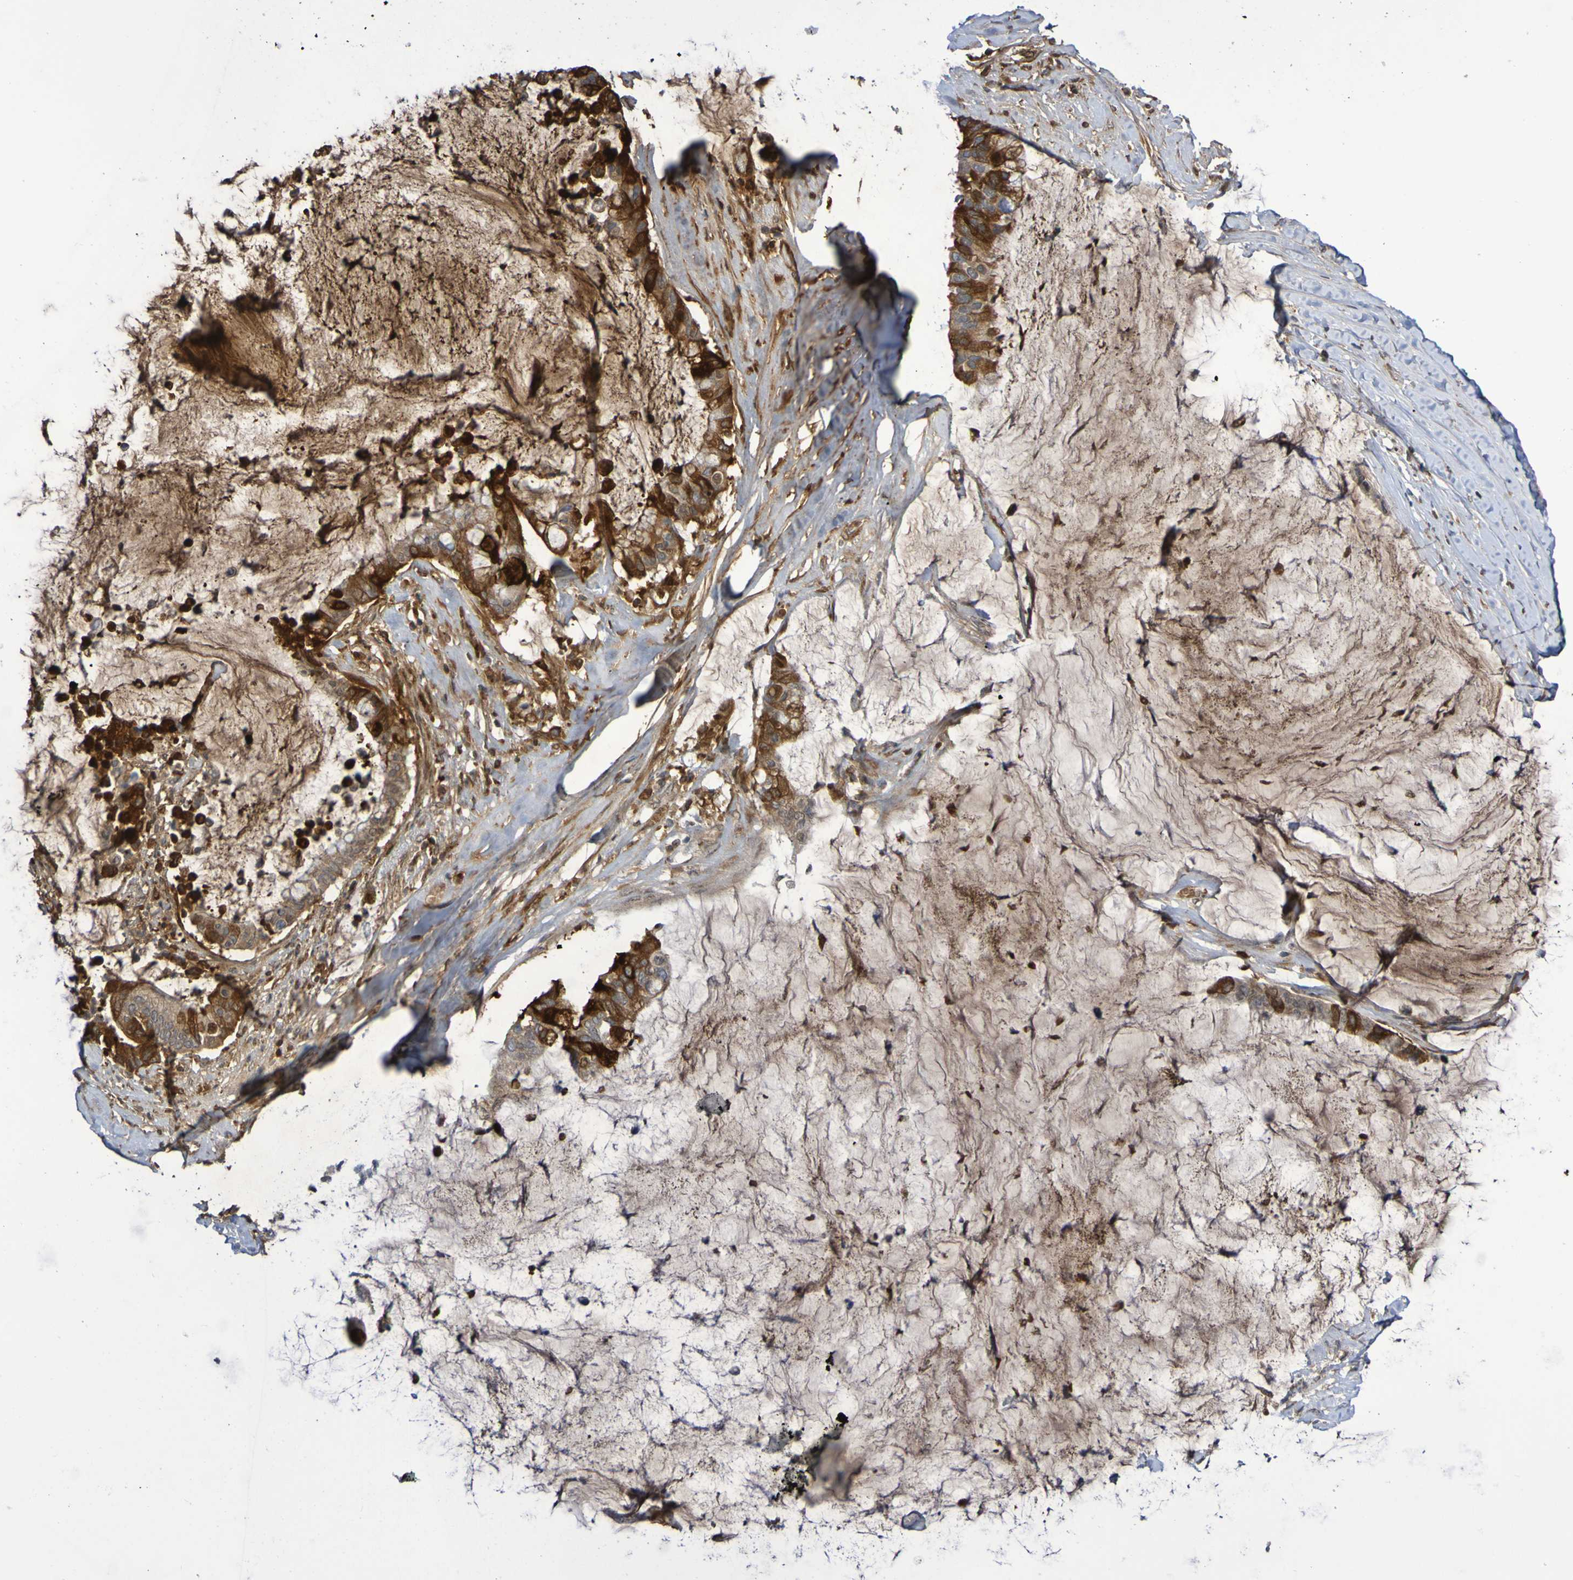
{"staining": {"intensity": "strong", "quantity": ">75%", "location": "cytoplasmic/membranous"}, "tissue": "pancreatic cancer", "cell_type": "Tumor cells", "image_type": "cancer", "snomed": [{"axis": "morphology", "description": "Adenocarcinoma, NOS"}, {"axis": "topography", "description": "Pancreas"}], "caption": "An IHC image of neoplastic tissue is shown. Protein staining in brown shows strong cytoplasmic/membranous positivity in pancreatic cancer (adenocarcinoma) within tumor cells. (Stains: DAB in brown, nuclei in blue, Microscopy: brightfield microscopy at high magnification).", "gene": "ITLN1", "patient": {"sex": "male", "age": 41}}